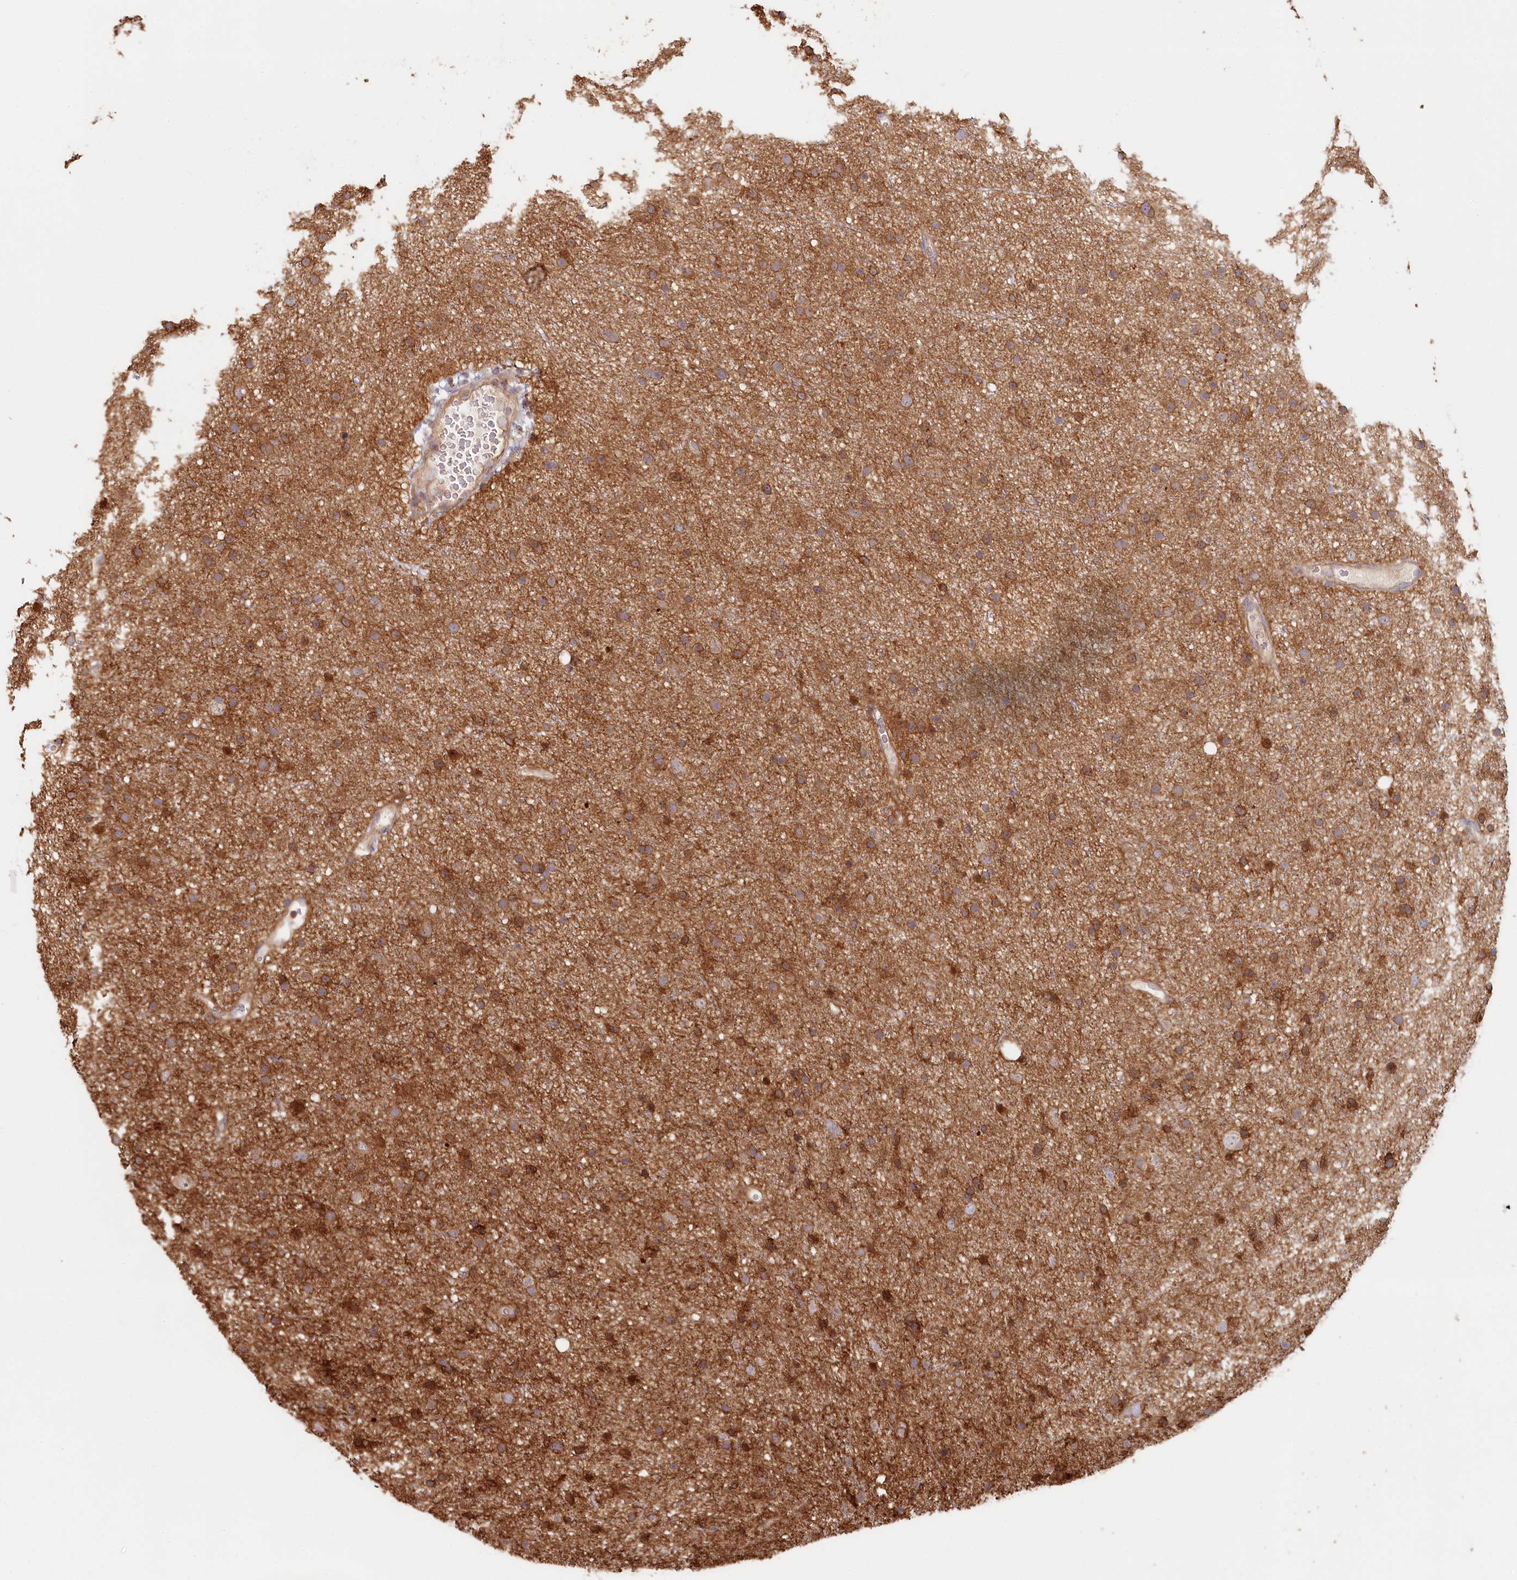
{"staining": {"intensity": "moderate", "quantity": ">75%", "location": "cytoplasmic/membranous"}, "tissue": "glioma", "cell_type": "Tumor cells", "image_type": "cancer", "snomed": [{"axis": "morphology", "description": "Glioma, malignant, Low grade"}, {"axis": "topography", "description": "Cerebral cortex"}], "caption": "Protein expression by immunohistochemistry (IHC) shows moderate cytoplasmic/membranous staining in approximately >75% of tumor cells in malignant glioma (low-grade).", "gene": "HAL", "patient": {"sex": "female", "age": 39}}